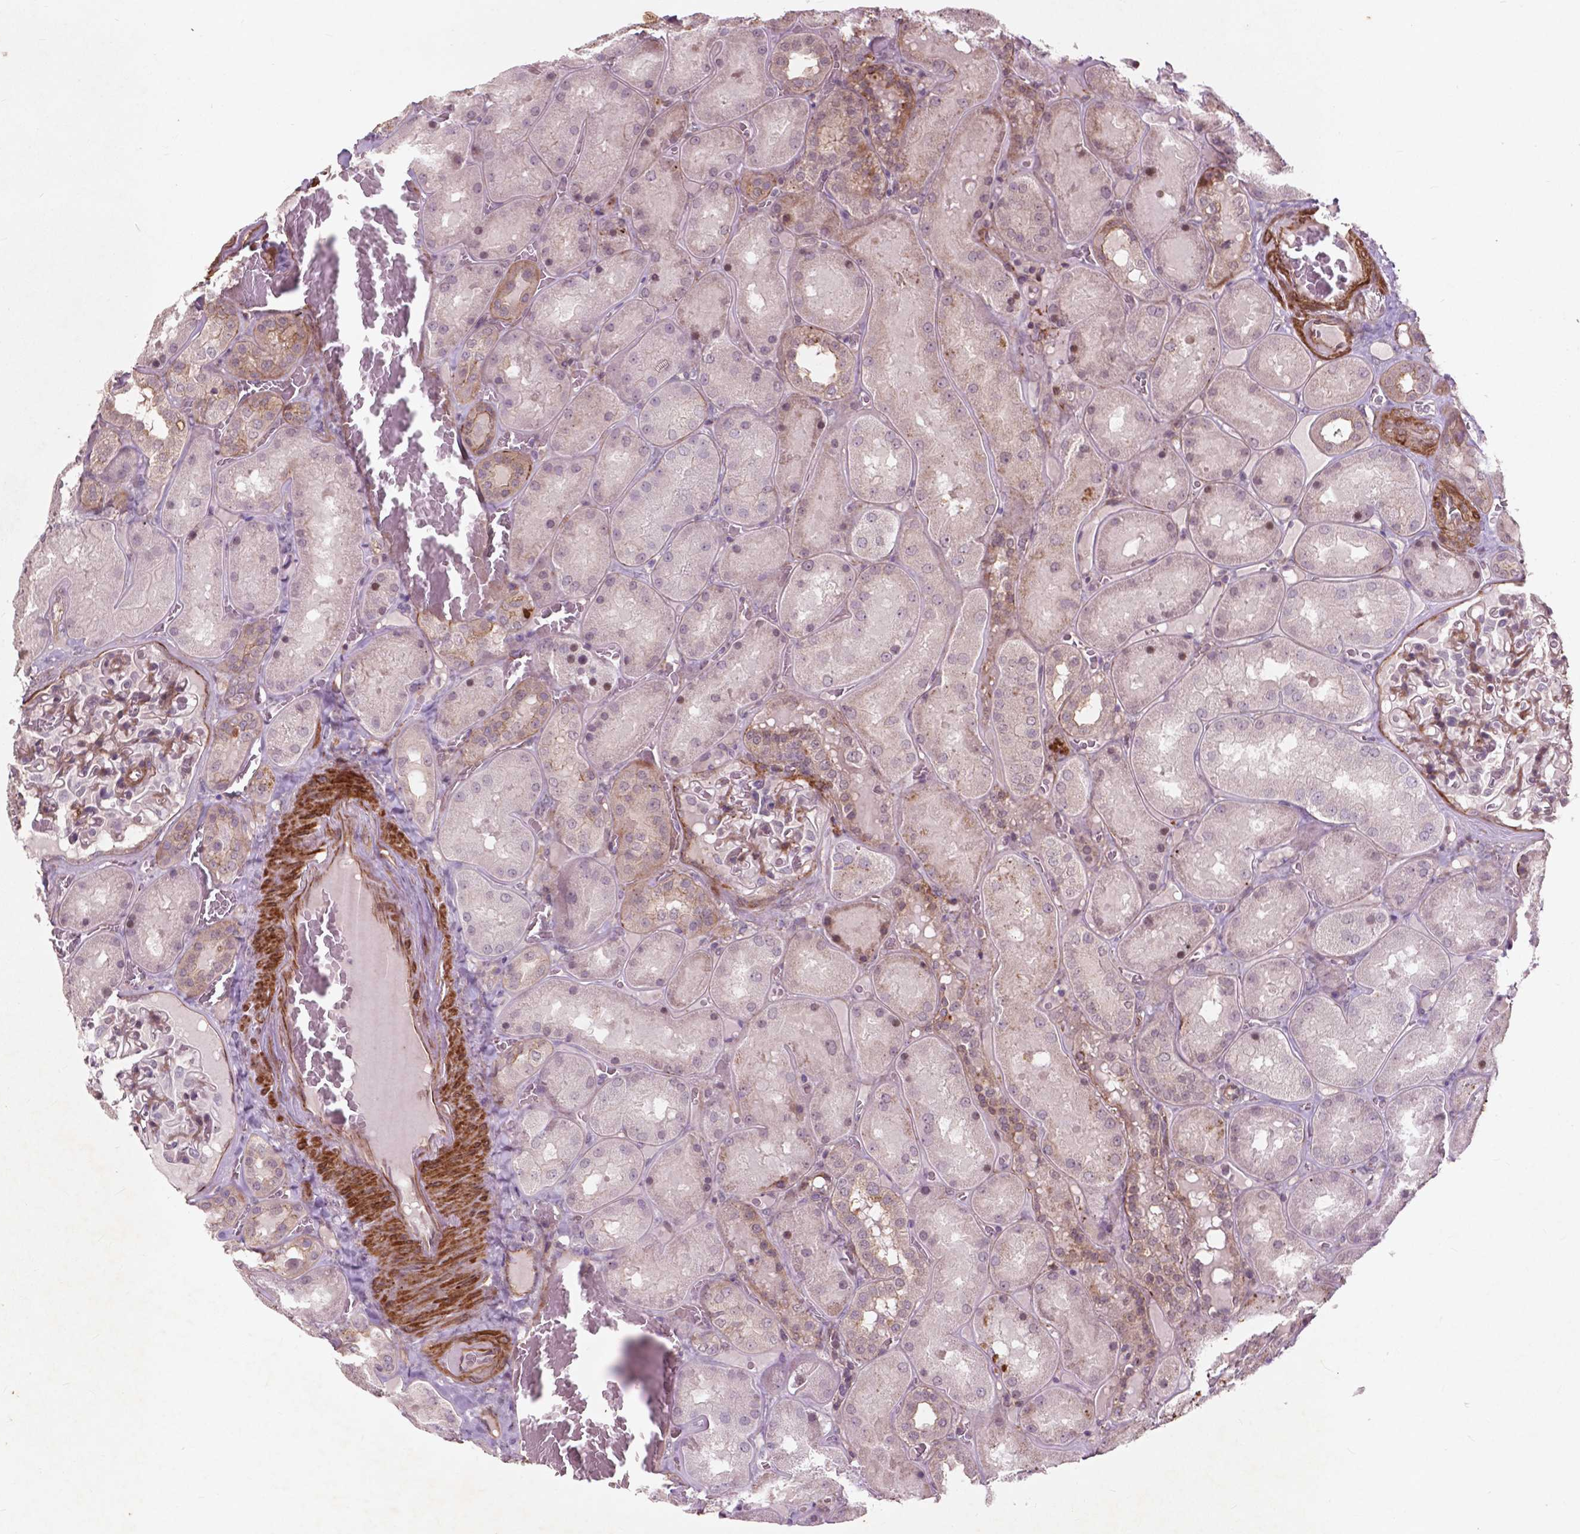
{"staining": {"intensity": "weak", "quantity": "25%-75%", "location": "cytoplasmic/membranous"}, "tissue": "kidney", "cell_type": "Cells in glomeruli", "image_type": "normal", "snomed": [{"axis": "morphology", "description": "Normal tissue, NOS"}, {"axis": "topography", "description": "Kidney"}], "caption": "This histopathology image displays immunohistochemistry (IHC) staining of benign human kidney, with low weak cytoplasmic/membranous staining in about 25%-75% of cells in glomeruli.", "gene": "RFPL4B", "patient": {"sex": "male", "age": 73}}